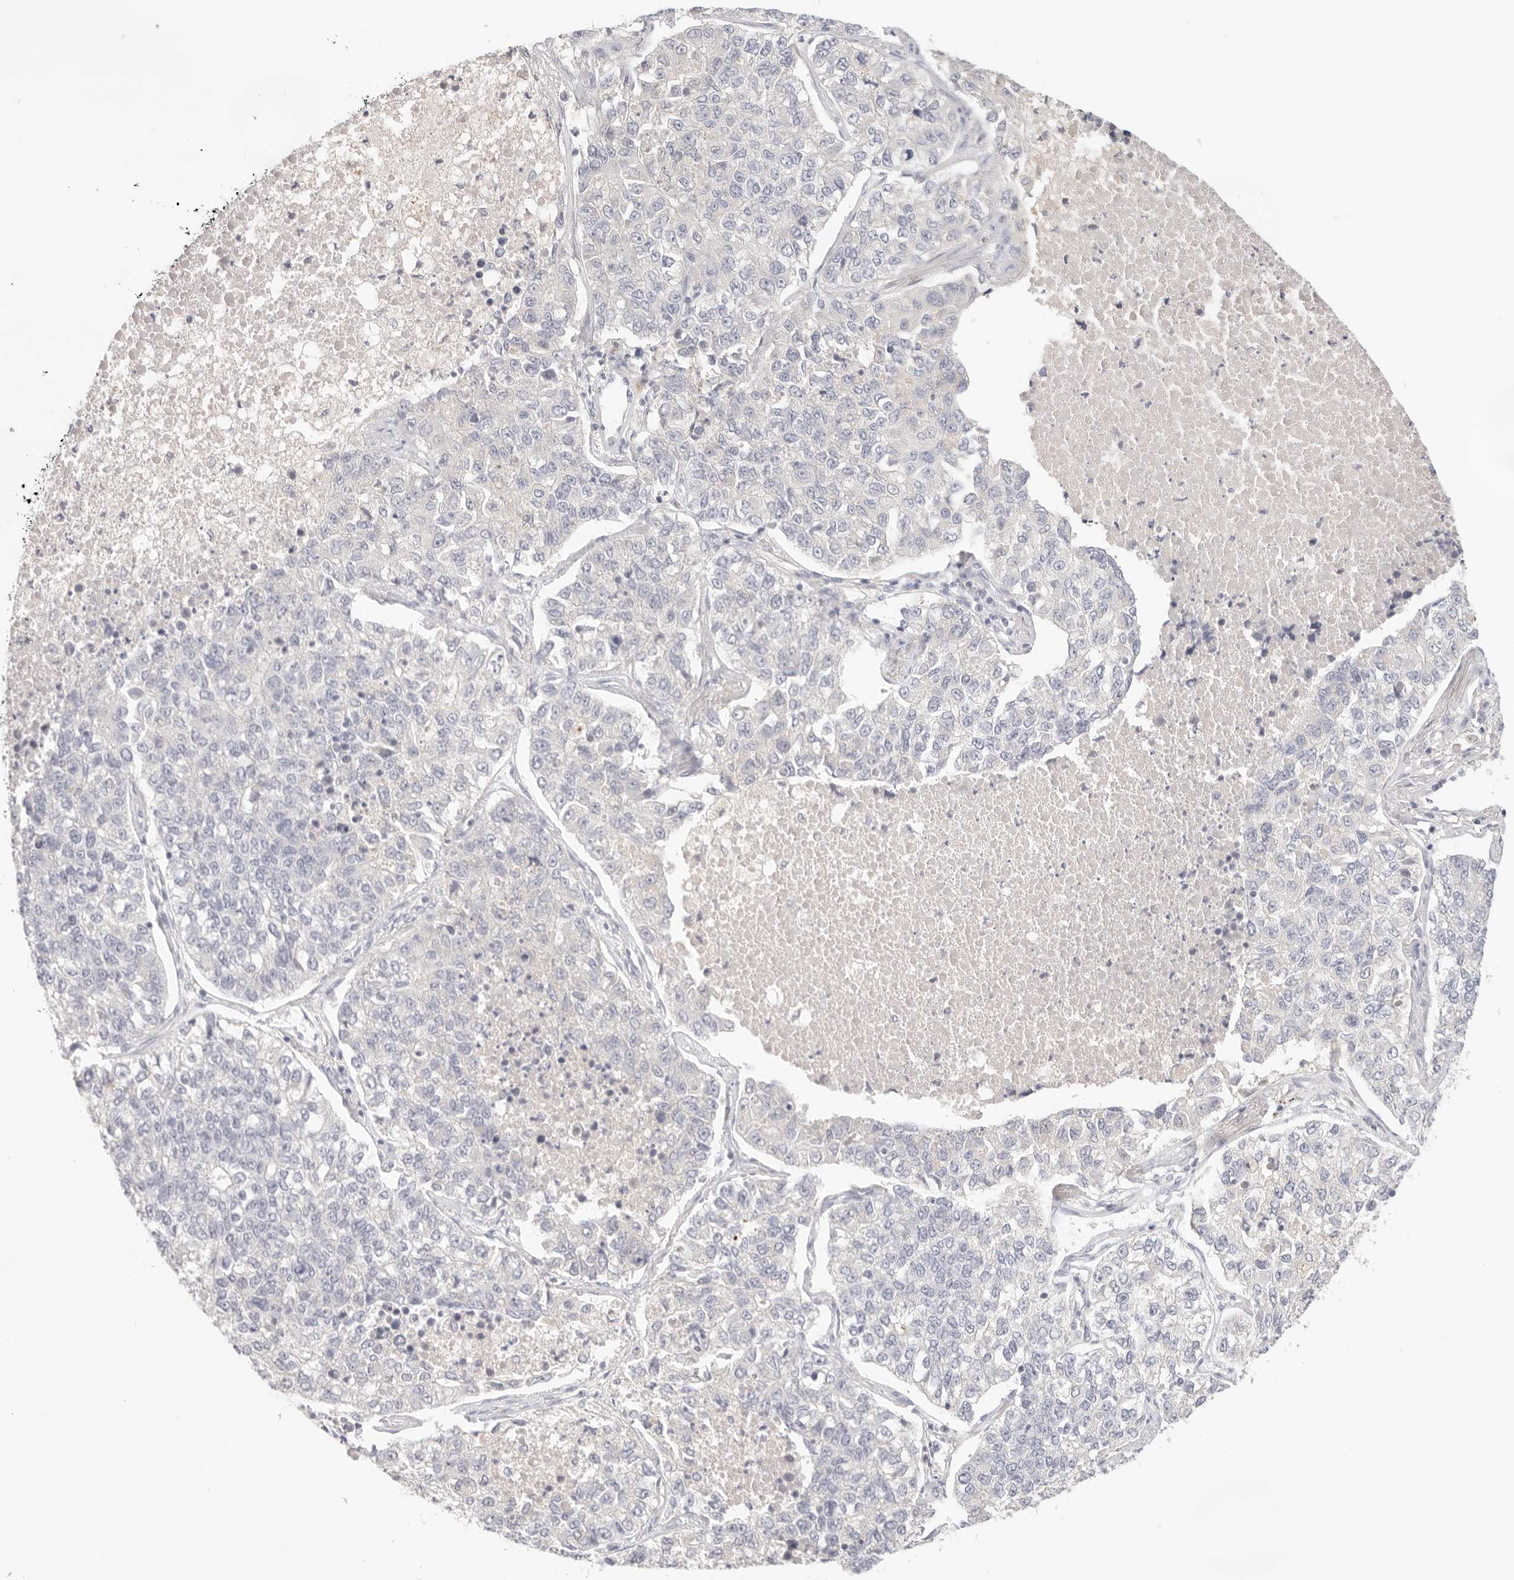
{"staining": {"intensity": "negative", "quantity": "none", "location": "none"}, "tissue": "lung cancer", "cell_type": "Tumor cells", "image_type": "cancer", "snomed": [{"axis": "morphology", "description": "Adenocarcinoma, NOS"}, {"axis": "topography", "description": "Lung"}], "caption": "Lung cancer stained for a protein using immunohistochemistry demonstrates no staining tumor cells.", "gene": "SPHK1", "patient": {"sex": "male", "age": 49}}